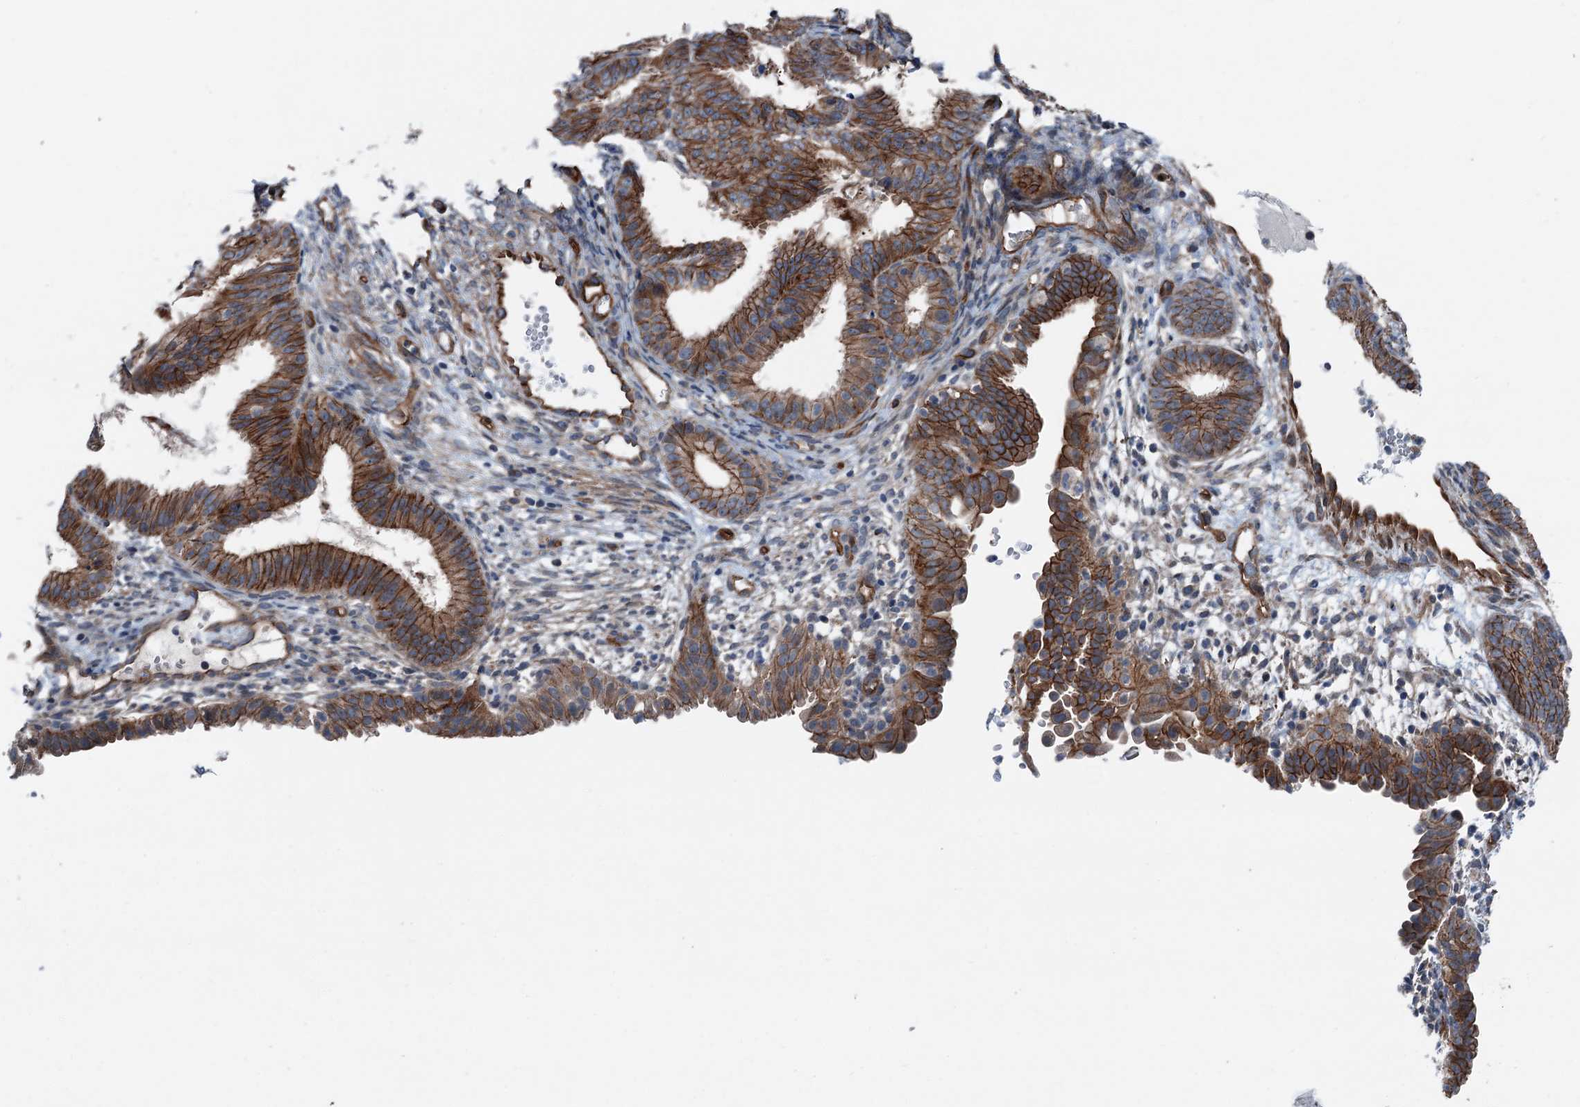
{"staining": {"intensity": "strong", "quantity": ">75%", "location": "cytoplasmic/membranous"}, "tissue": "endometrial cancer", "cell_type": "Tumor cells", "image_type": "cancer", "snomed": [{"axis": "morphology", "description": "Adenocarcinoma, NOS"}, {"axis": "topography", "description": "Endometrium"}], "caption": "The histopathology image shows a brown stain indicating the presence of a protein in the cytoplasmic/membranous of tumor cells in adenocarcinoma (endometrial).", "gene": "NMRAL1", "patient": {"sex": "female", "age": 51}}